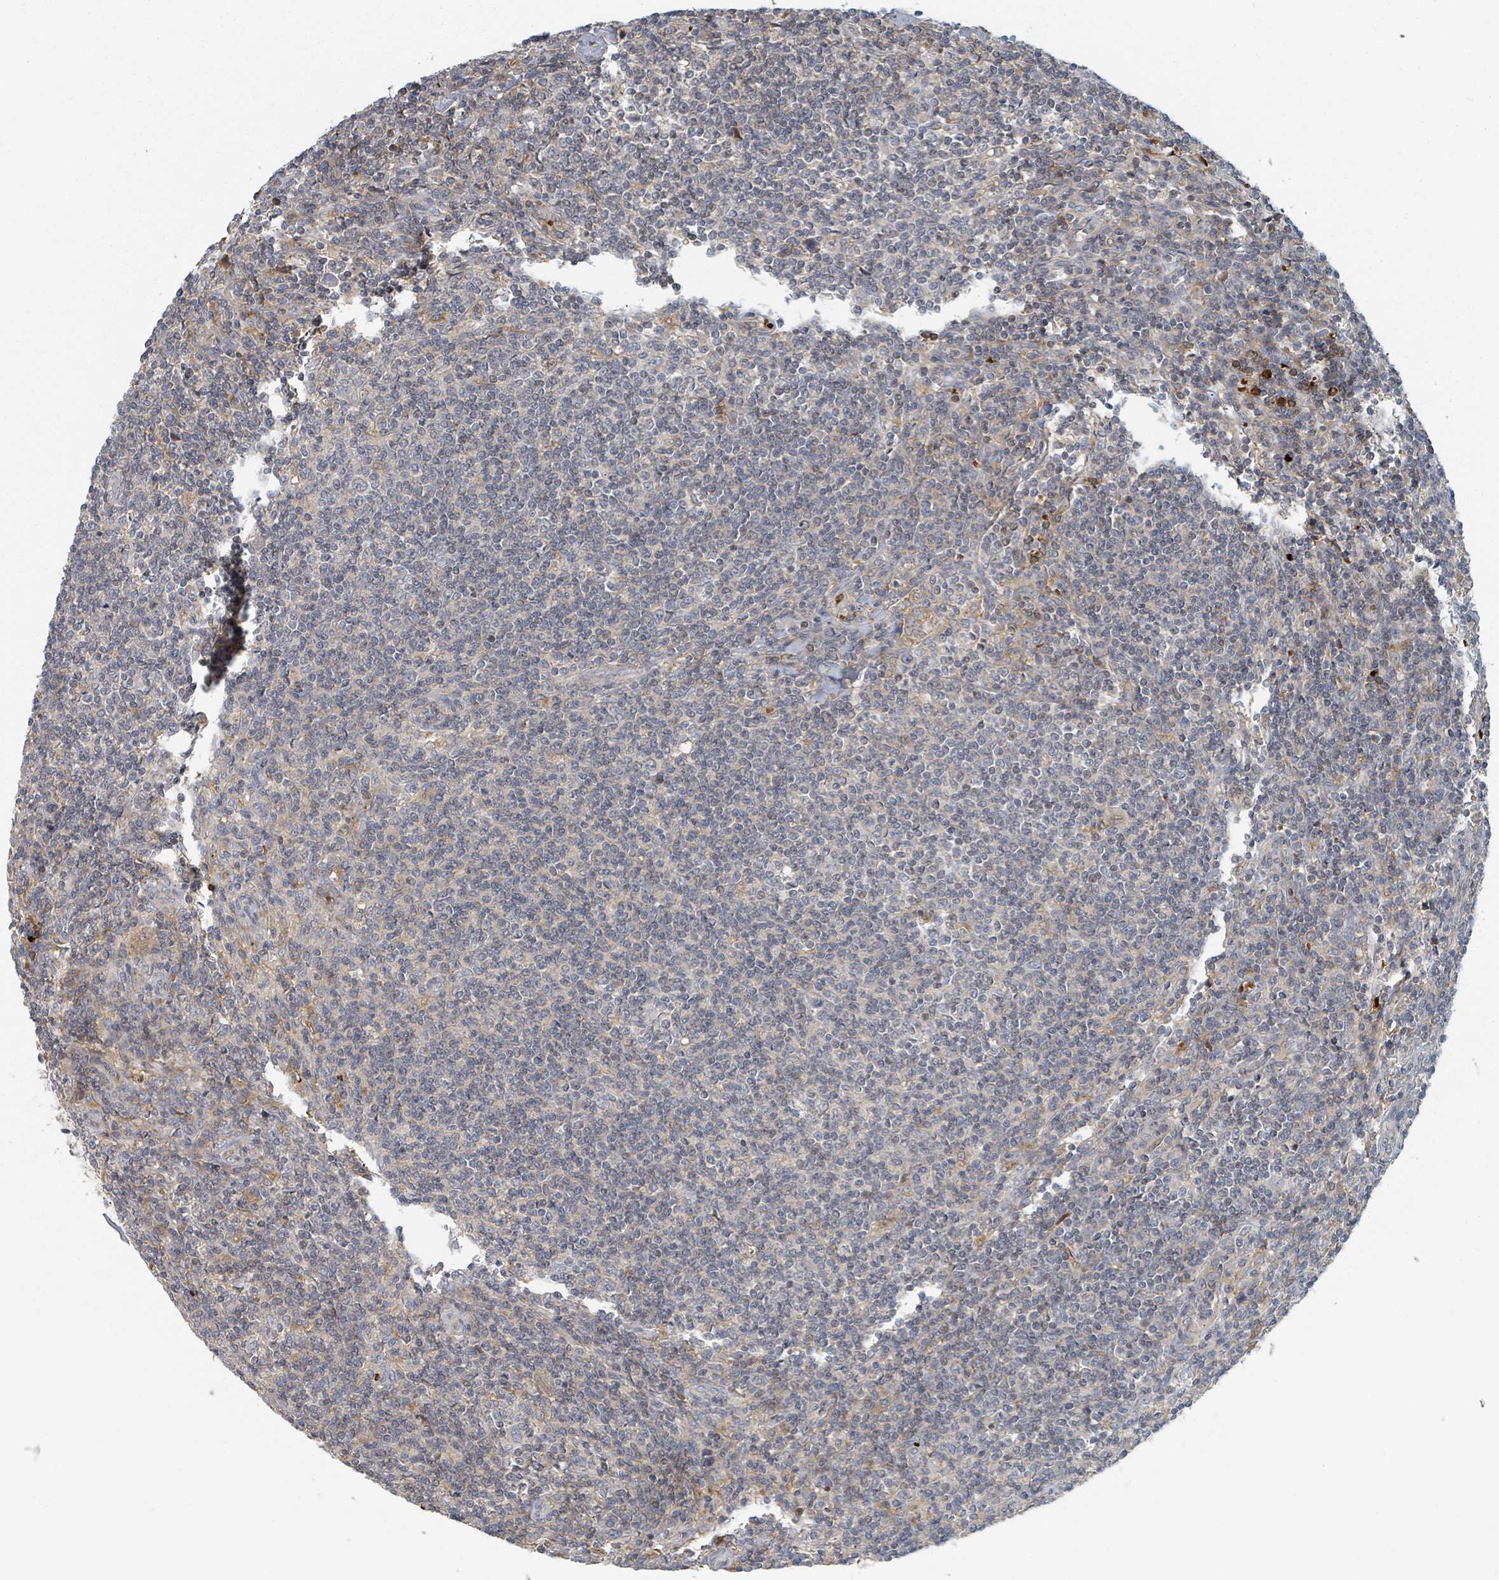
{"staining": {"intensity": "negative", "quantity": "none", "location": "none"}, "tissue": "lymphoma", "cell_type": "Tumor cells", "image_type": "cancer", "snomed": [{"axis": "morphology", "description": "Hodgkin's disease, NOS"}, {"axis": "topography", "description": "Lymph node"}], "caption": "This photomicrograph is of Hodgkin's disease stained with IHC to label a protein in brown with the nuclei are counter-stained blue. There is no expression in tumor cells.", "gene": "TRPC4AP", "patient": {"sex": "male", "age": 83}}